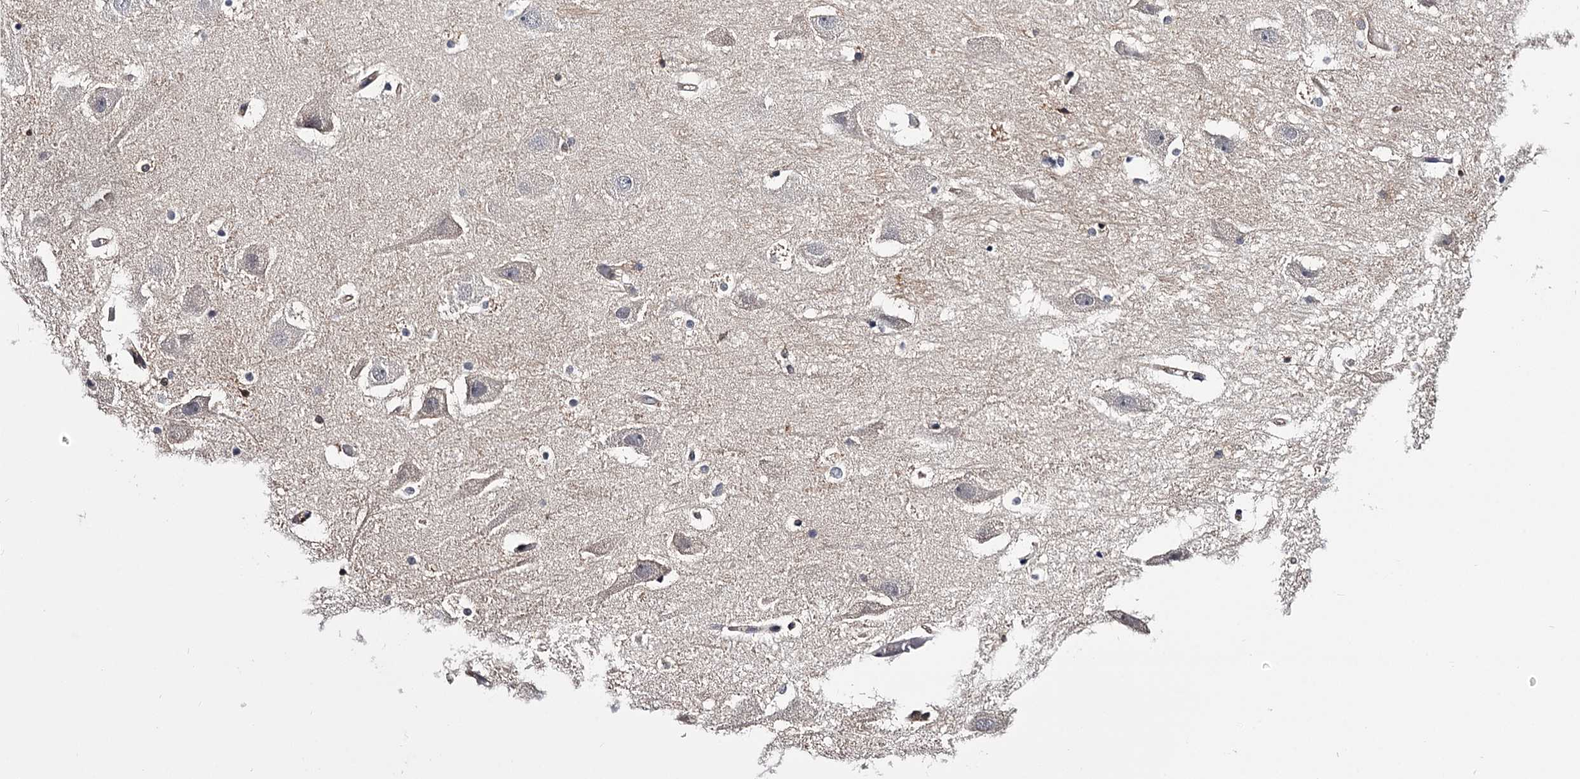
{"staining": {"intensity": "negative", "quantity": "none", "location": "none"}, "tissue": "hippocampus", "cell_type": "Glial cells", "image_type": "normal", "snomed": [{"axis": "morphology", "description": "Normal tissue, NOS"}, {"axis": "topography", "description": "Hippocampus"}], "caption": "Immunohistochemical staining of benign hippocampus shows no significant expression in glial cells. The staining is performed using DAB (3,3'-diaminobenzidine) brown chromogen with nuclei counter-stained in using hematoxylin.", "gene": "GSTO1", "patient": {"sex": "female", "age": 52}}